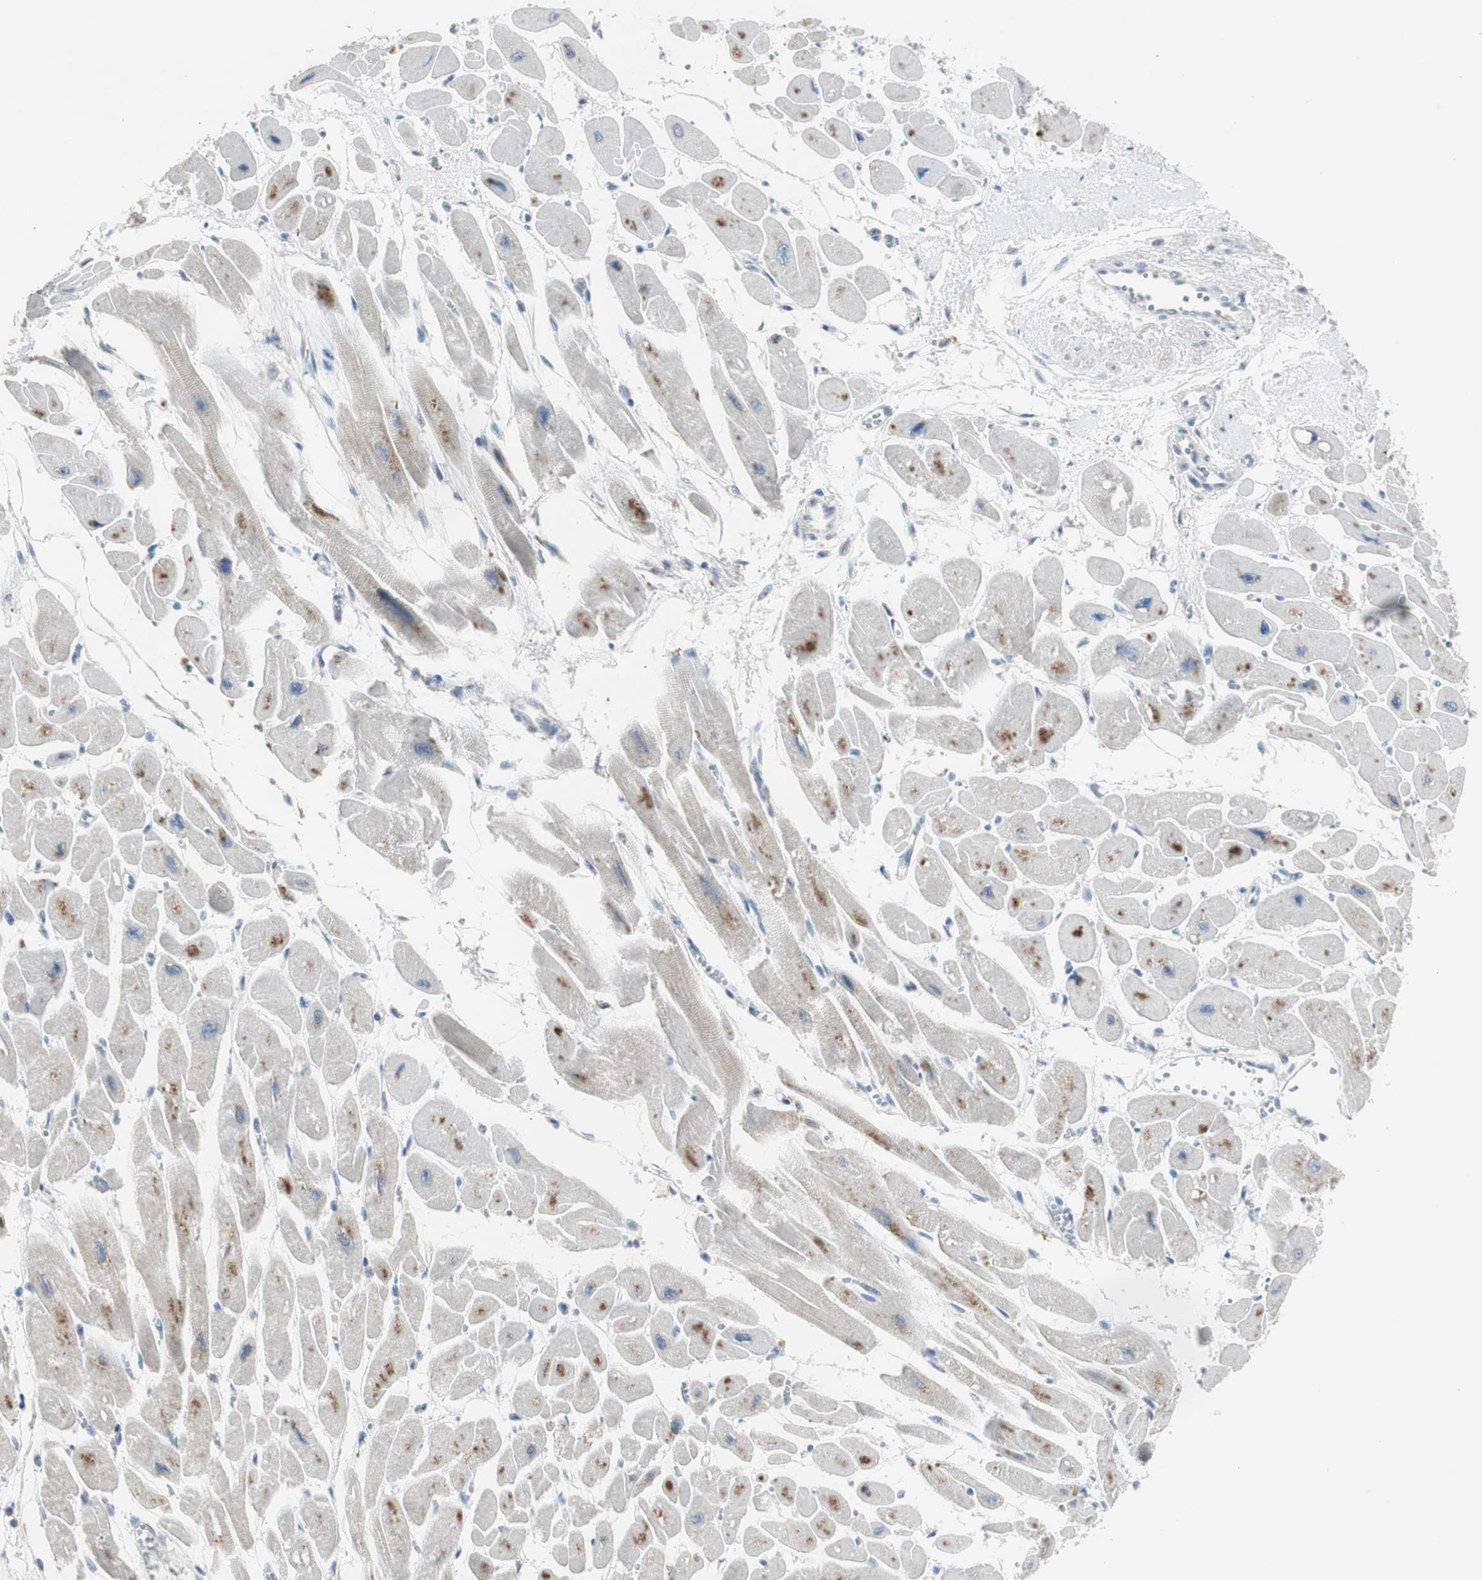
{"staining": {"intensity": "weak", "quantity": "<25%", "location": "cytoplasmic/membranous"}, "tissue": "heart muscle", "cell_type": "Cardiomyocytes", "image_type": "normal", "snomed": [{"axis": "morphology", "description": "Normal tissue, NOS"}, {"axis": "topography", "description": "Heart"}], "caption": "The immunohistochemistry (IHC) image has no significant expression in cardiomyocytes of heart muscle.", "gene": "TK1", "patient": {"sex": "female", "age": 54}}